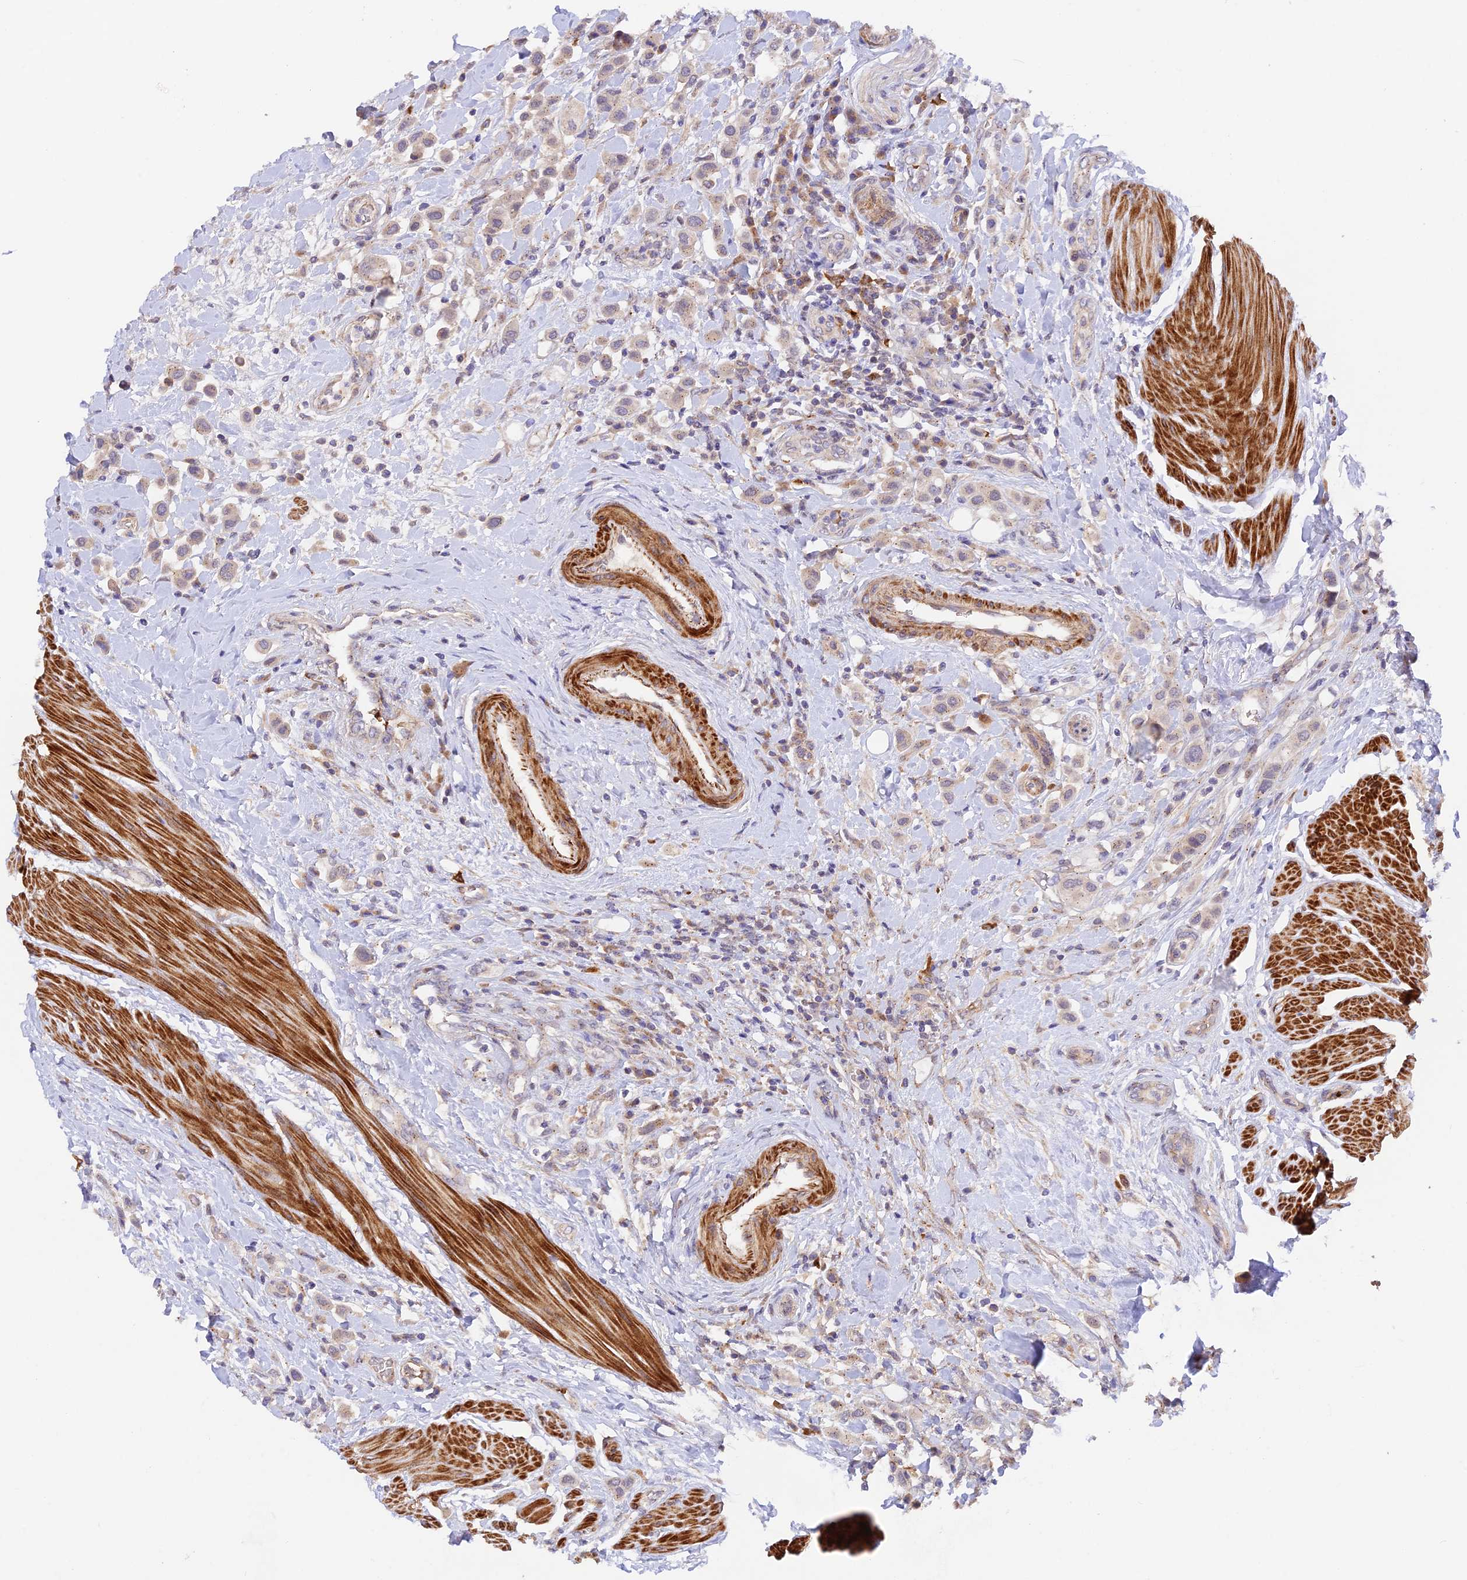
{"staining": {"intensity": "negative", "quantity": "none", "location": "none"}, "tissue": "urothelial cancer", "cell_type": "Tumor cells", "image_type": "cancer", "snomed": [{"axis": "morphology", "description": "Urothelial carcinoma, High grade"}, {"axis": "topography", "description": "Urinary bladder"}], "caption": "Immunohistochemical staining of human urothelial cancer exhibits no significant expression in tumor cells.", "gene": "WDFY4", "patient": {"sex": "male", "age": 50}}